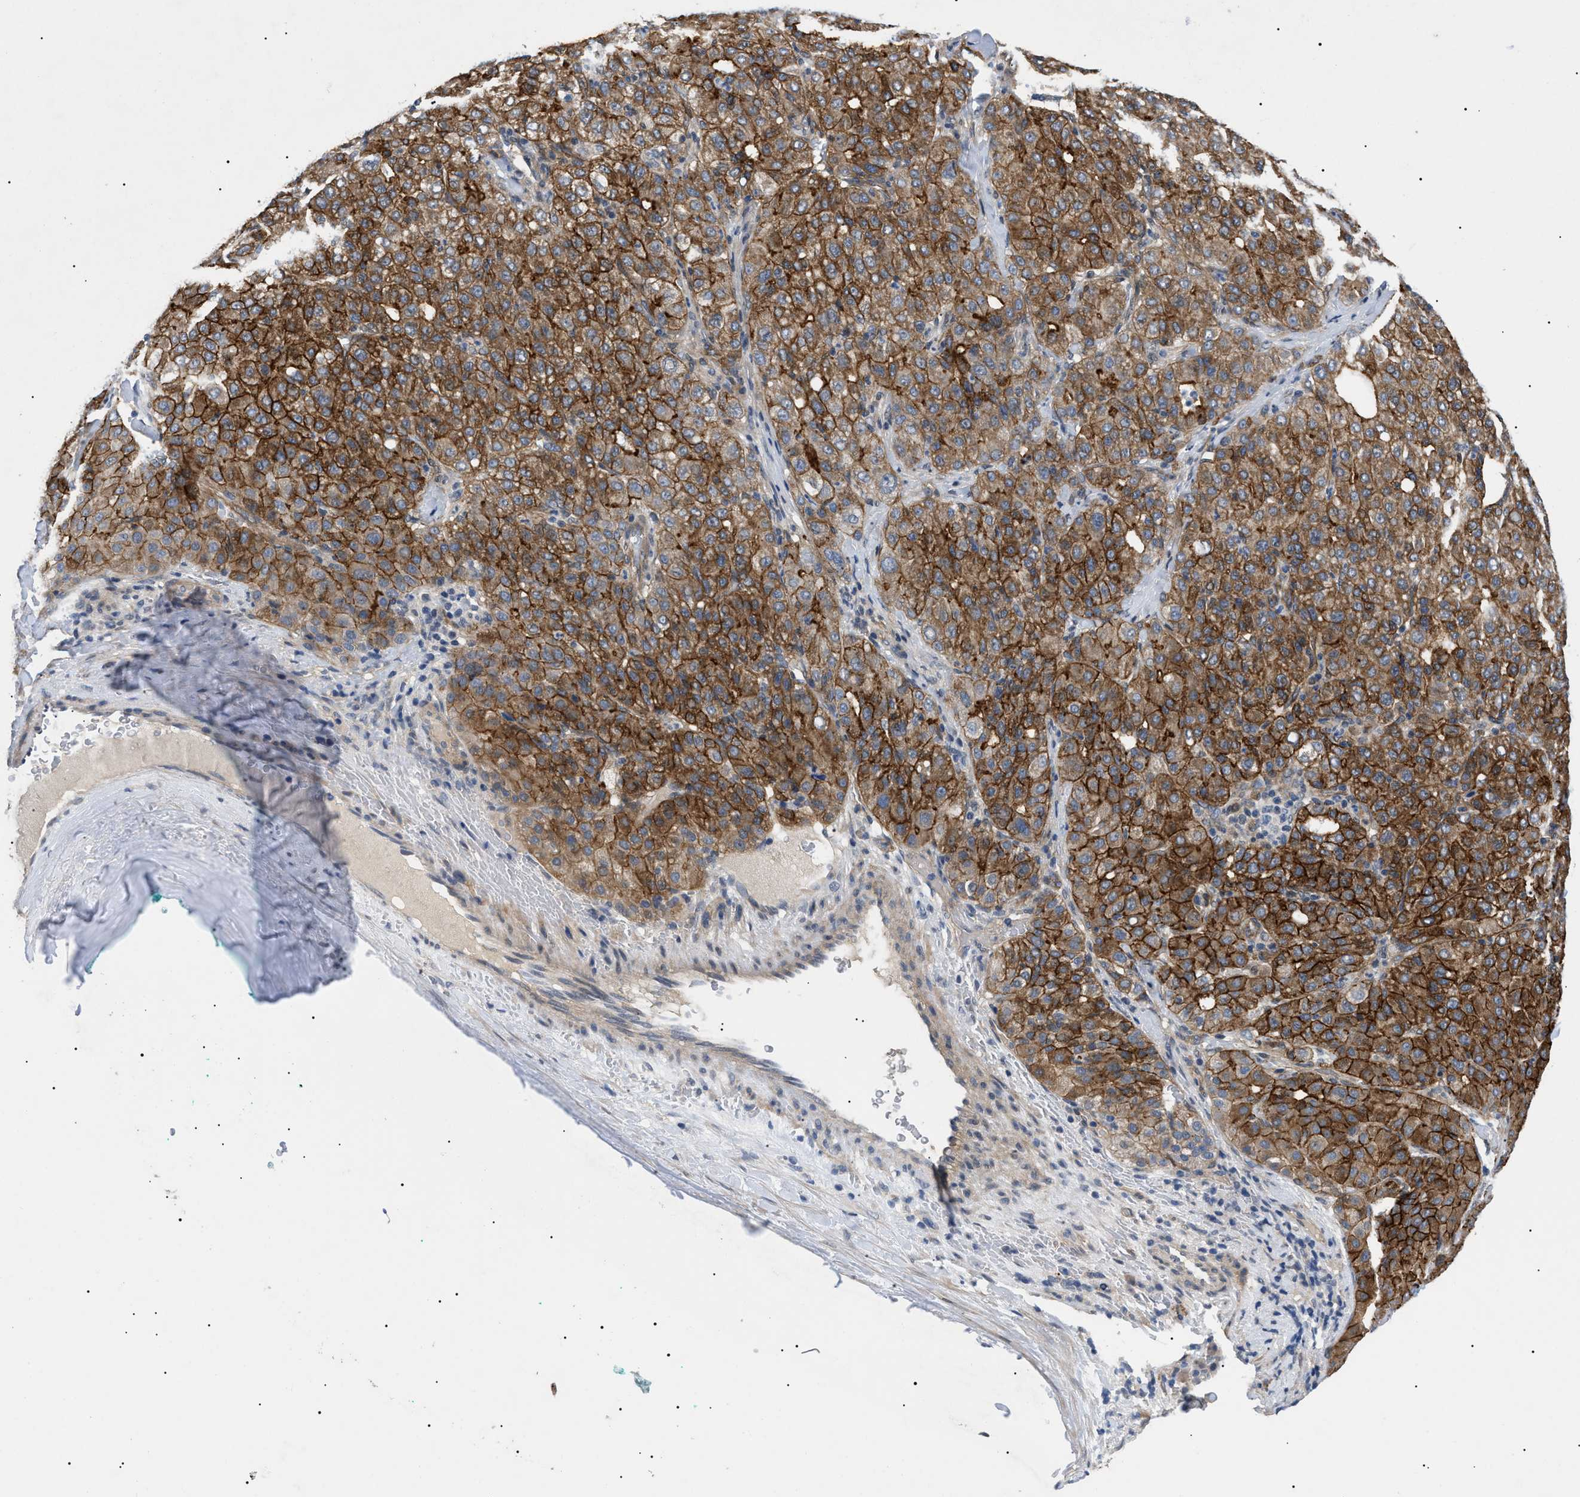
{"staining": {"intensity": "strong", "quantity": ">75%", "location": "cytoplasmic/membranous"}, "tissue": "liver cancer", "cell_type": "Tumor cells", "image_type": "cancer", "snomed": [{"axis": "morphology", "description": "Carcinoma, Hepatocellular, NOS"}, {"axis": "topography", "description": "Liver"}], "caption": "Immunohistochemistry (IHC) image of neoplastic tissue: liver hepatocellular carcinoma stained using immunohistochemistry exhibits high levels of strong protein expression localized specifically in the cytoplasmic/membranous of tumor cells, appearing as a cytoplasmic/membranous brown color.", "gene": "CRCP", "patient": {"sex": "male", "age": 65}}